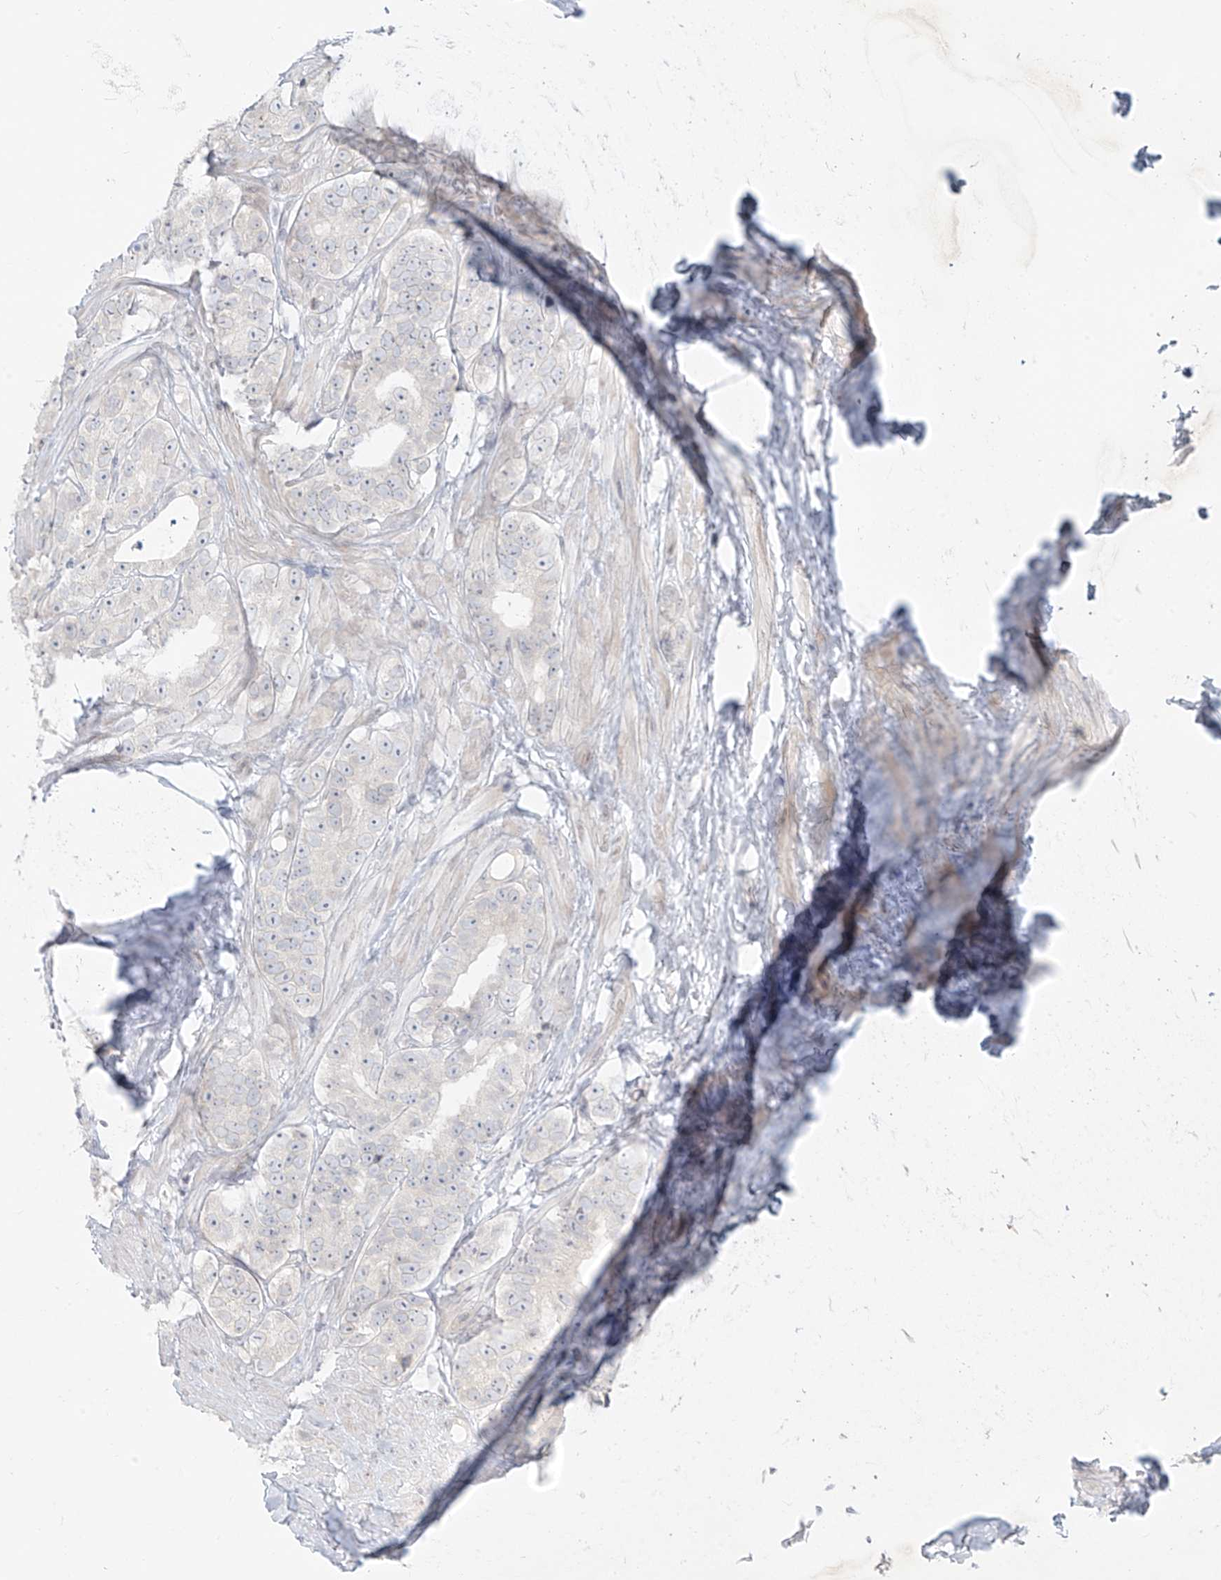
{"staining": {"intensity": "negative", "quantity": "none", "location": "none"}, "tissue": "prostate cancer", "cell_type": "Tumor cells", "image_type": "cancer", "snomed": [{"axis": "morphology", "description": "Adenocarcinoma, High grade"}, {"axis": "topography", "description": "Prostate"}], "caption": "This is an immunohistochemistry histopathology image of human prostate cancer. There is no expression in tumor cells.", "gene": "OSBPL7", "patient": {"sex": "male", "age": 56}}